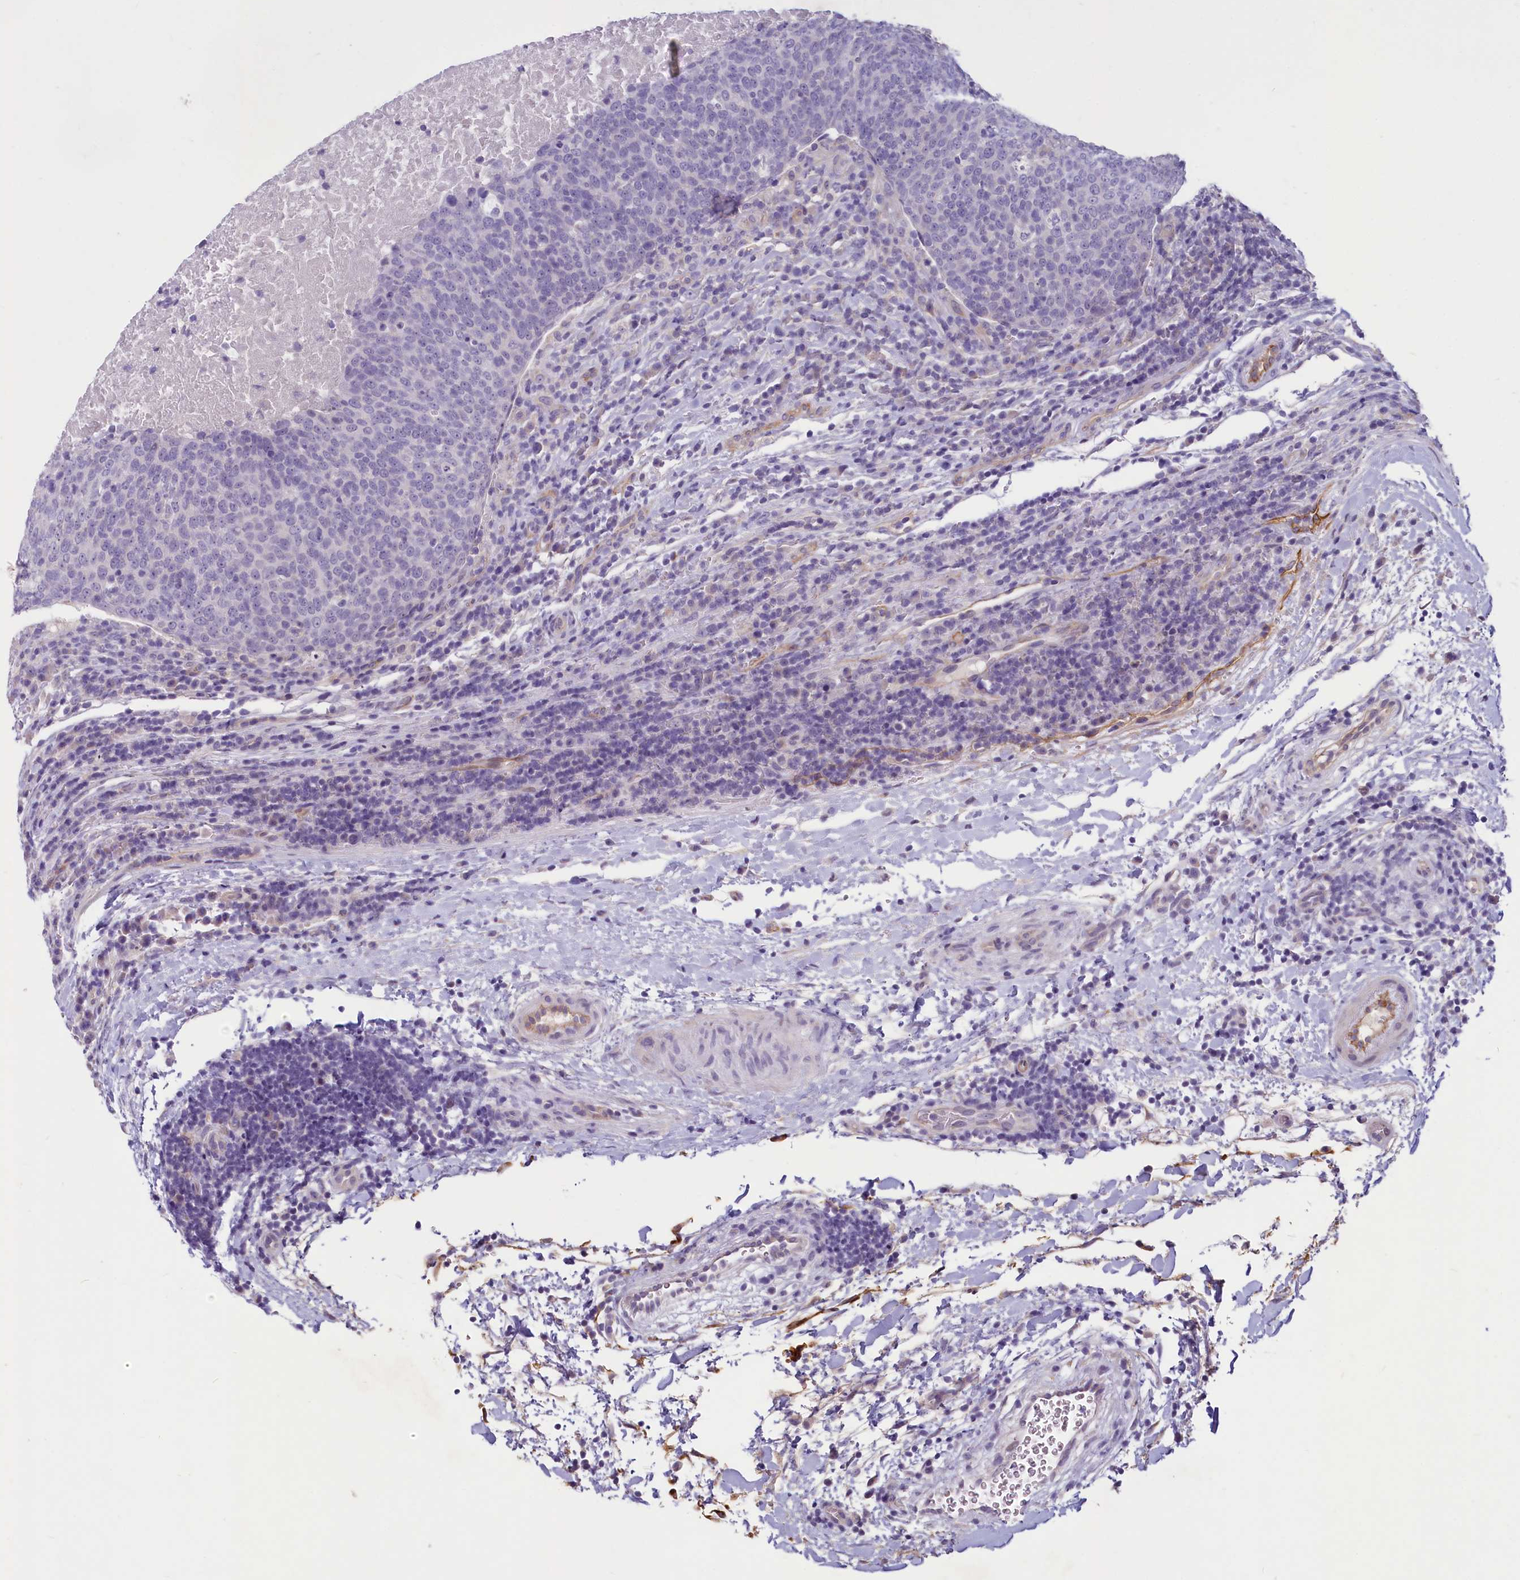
{"staining": {"intensity": "negative", "quantity": "none", "location": "none"}, "tissue": "head and neck cancer", "cell_type": "Tumor cells", "image_type": "cancer", "snomed": [{"axis": "morphology", "description": "Squamous cell carcinoma, NOS"}, {"axis": "morphology", "description": "Squamous cell carcinoma, metastatic, NOS"}, {"axis": "topography", "description": "Lymph node"}, {"axis": "topography", "description": "Head-Neck"}], "caption": "Tumor cells show no significant positivity in head and neck cancer.", "gene": "PROCR", "patient": {"sex": "male", "age": 62}}